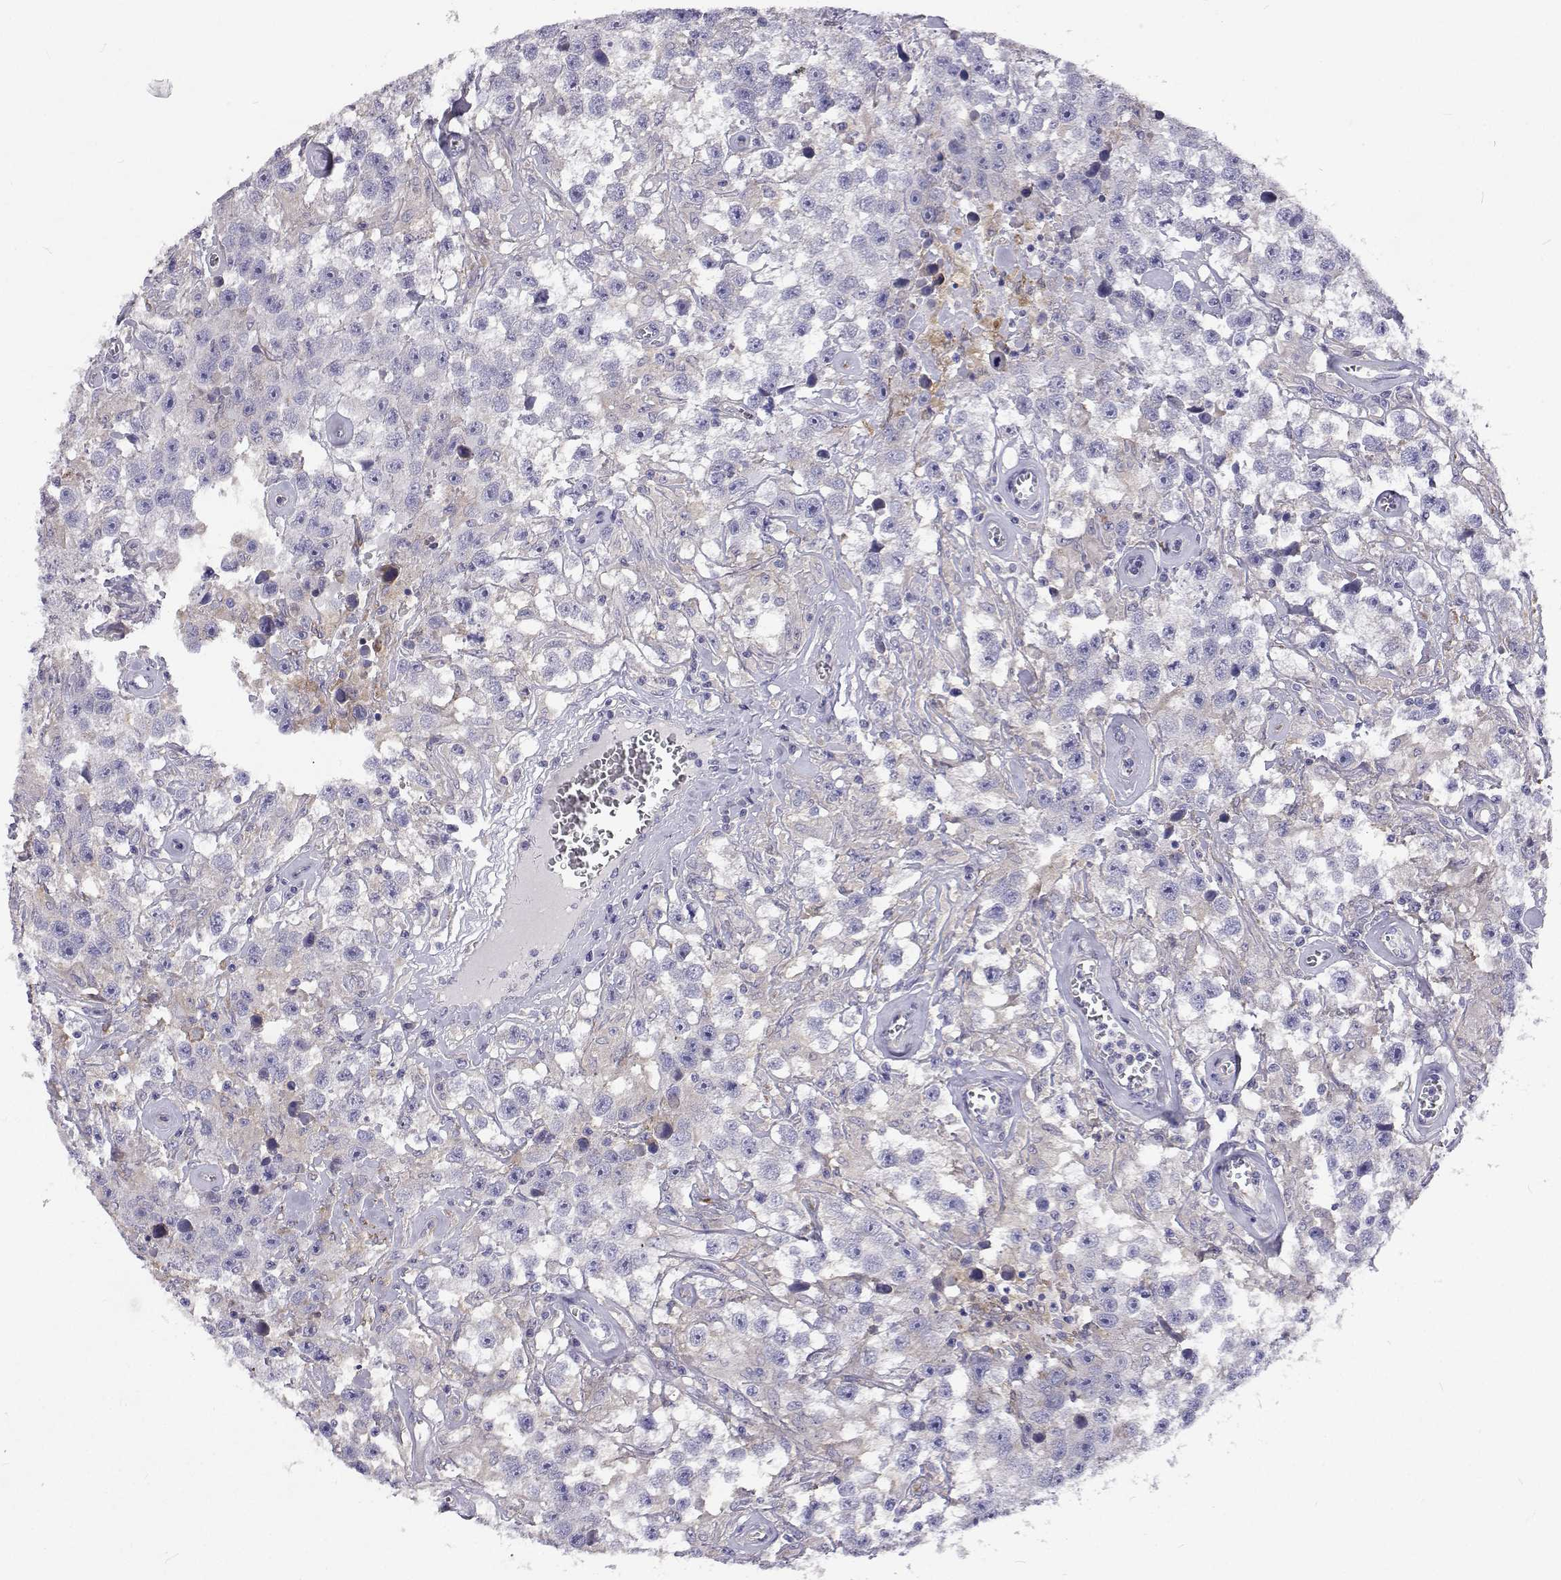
{"staining": {"intensity": "negative", "quantity": "none", "location": "none"}, "tissue": "testis cancer", "cell_type": "Tumor cells", "image_type": "cancer", "snomed": [{"axis": "morphology", "description": "Seminoma, NOS"}, {"axis": "topography", "description": "Testis"}], "caption": "High magnification brightfield microscopy of seminoma (testis) stained with DAB (3,3'-diaminobenzidine) (brown) and counterstained with hematoxylin (blue): tumor cells show no significant expression.", "gene": "LHFPL7", "patient": {"sex": "male", "age": 43}}